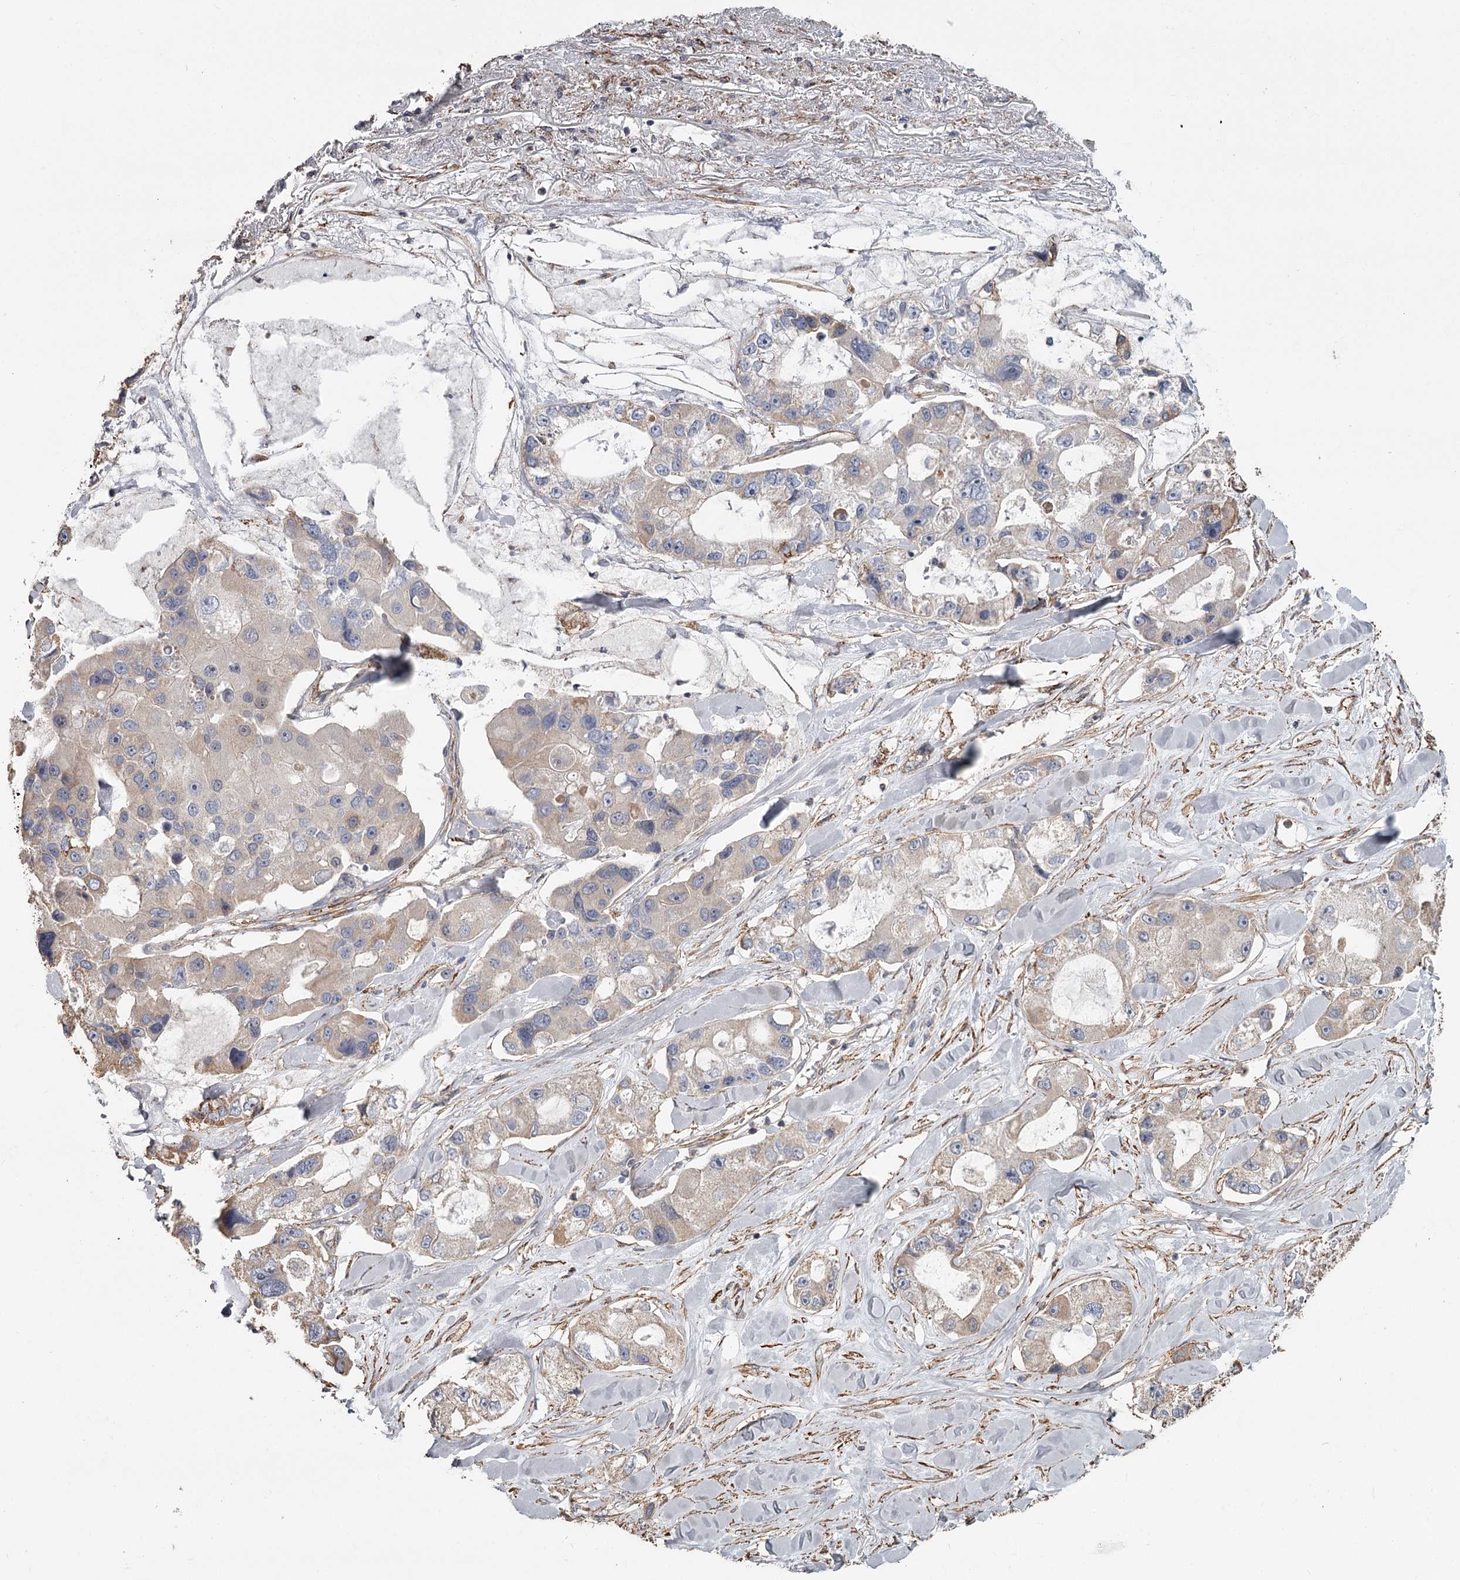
{"staining": {"intensity": "weak", "quantity": ">75%", "location": "cytoplasmic/membranous"}, "tissue": "lung cancer", "cell_type": "Tumor cells", "image_type": "cancer", "snomed": [{"axis": "morphology", "description": "Adenocarcinoma, NOS"}, {"axis": "topography", "description": "Lung"}], "caption": "Weak cytoplasmic/membranous expression for a protein is identified in approximately >75% of tumor cells of adenocarcinoma (lung) using IHC.", "gene": "DHRS9", "patient": {"sex": "female", "age": 54}}